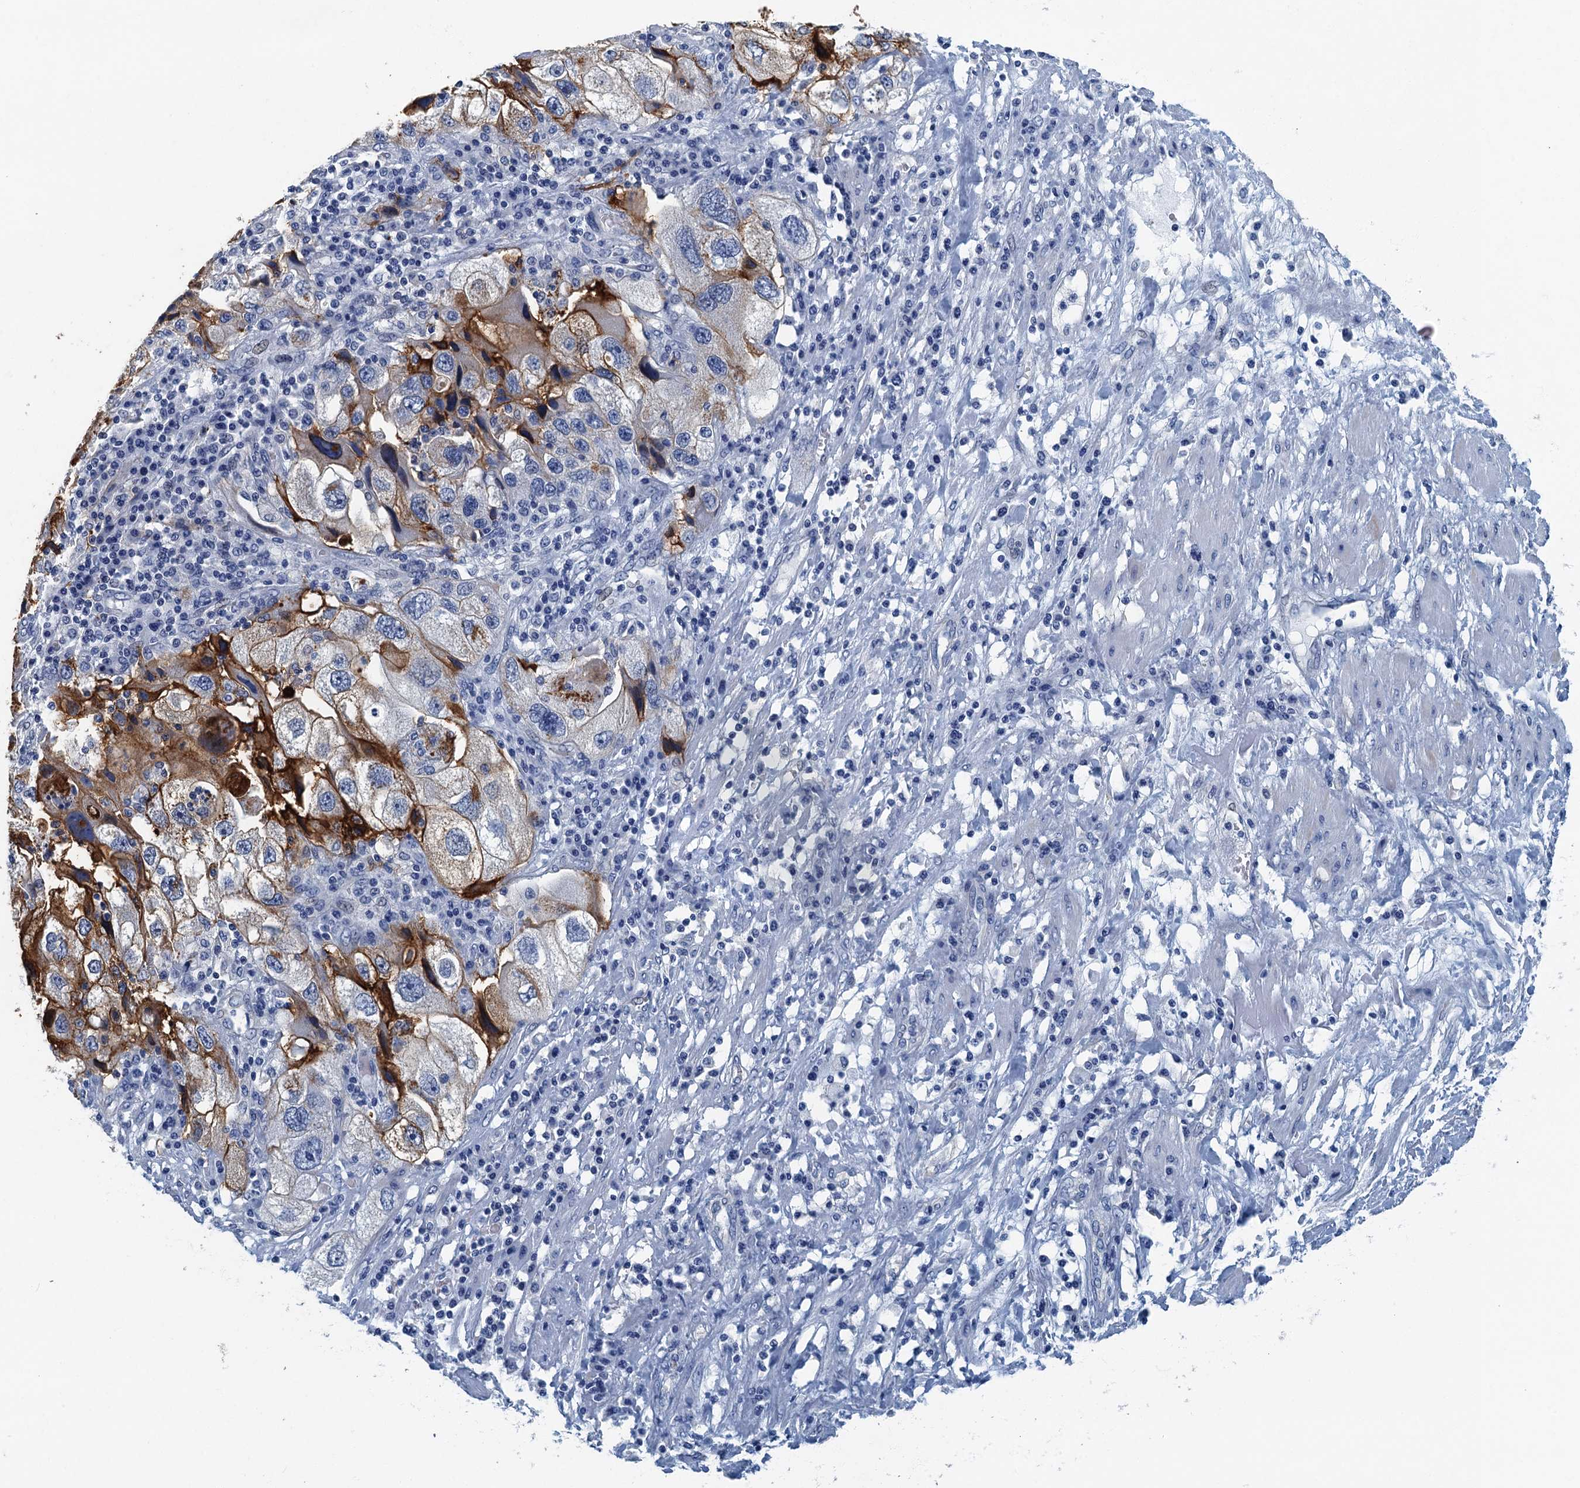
{"staining": {"intensity": "strong", "quantity": "<25%", "location": "cytoplasmic/membranous"}, "tissue": "endometrial cancer", "cell_type": "Tumor cells", "image_type": "cancer", "snomed": [{"axis": "morphology", "description": "Adenocarcinoma, NOS"}, {"axis": "topography", "description": "Endometrium"}], "caption": "Immunohistochemical staining of endometrial adenocarcinoma shows strong cytoplasmic/membranous protein staining in approximately <25% of tumor cells.", "gene": "GADL1", "patient": {"sex": "female", "age": 49}}